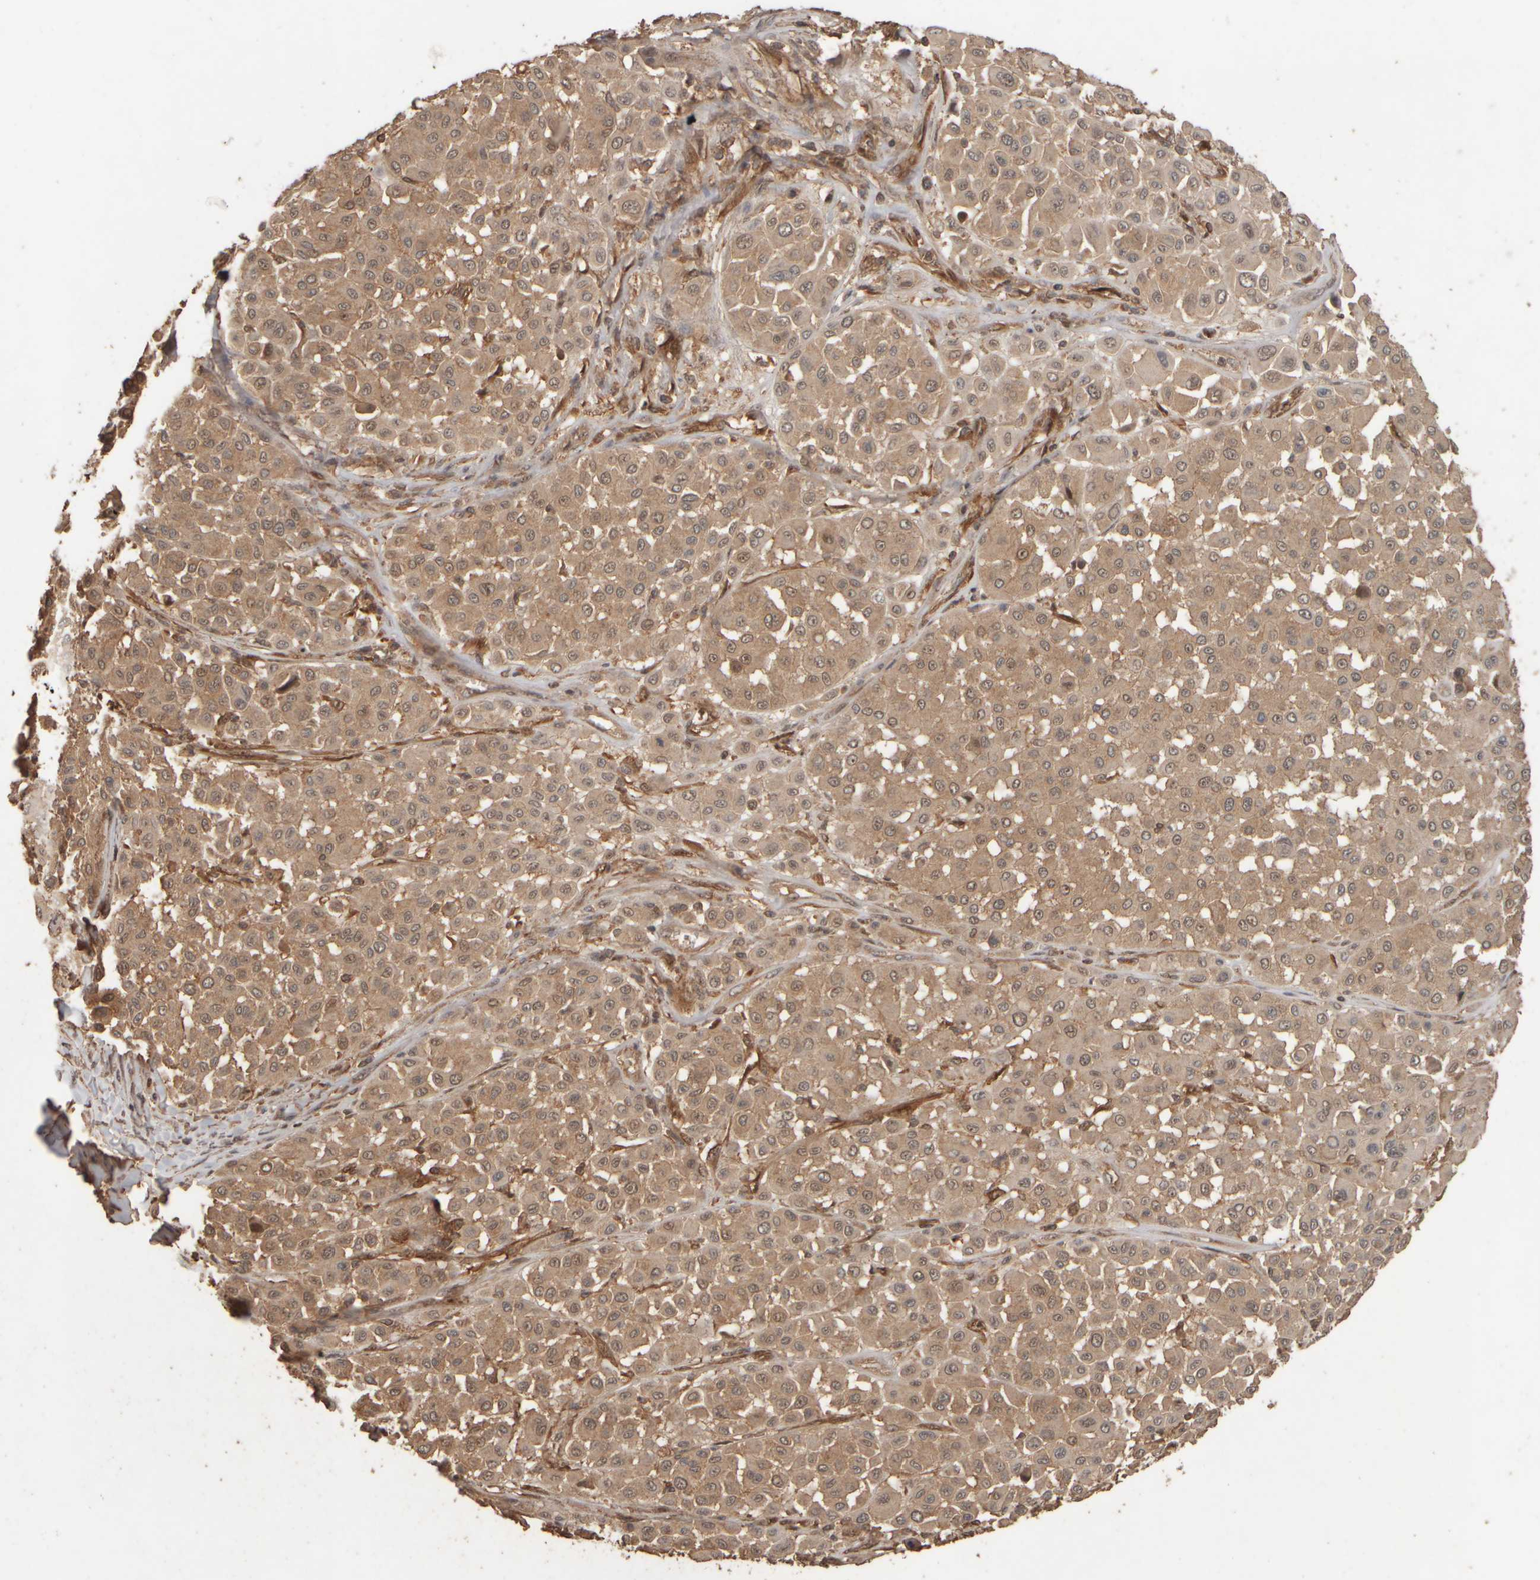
{"staining": {"intensity": "moderate", "quantity": ">75%", "location": "cytoplasmic/membranous,nuclear"}, "tissue": "melanoma", "cell_type": "Tumor cells", "image_type": "cancer", "snomed": [{"axis": "morphology", "description": "Malignant melanoma, Metastatic site"}, {"axis": "topography", "description": "Soft tissue"}], "caption": "This is a histology image of IHC staining of malignant melanoma (metastatic site), which shows moderate positivity in the cytoplasmic/membranous and nuclear of tumor cells.", "gene": "SPHK1", "patient": {"sex": "male", "age": 41}}